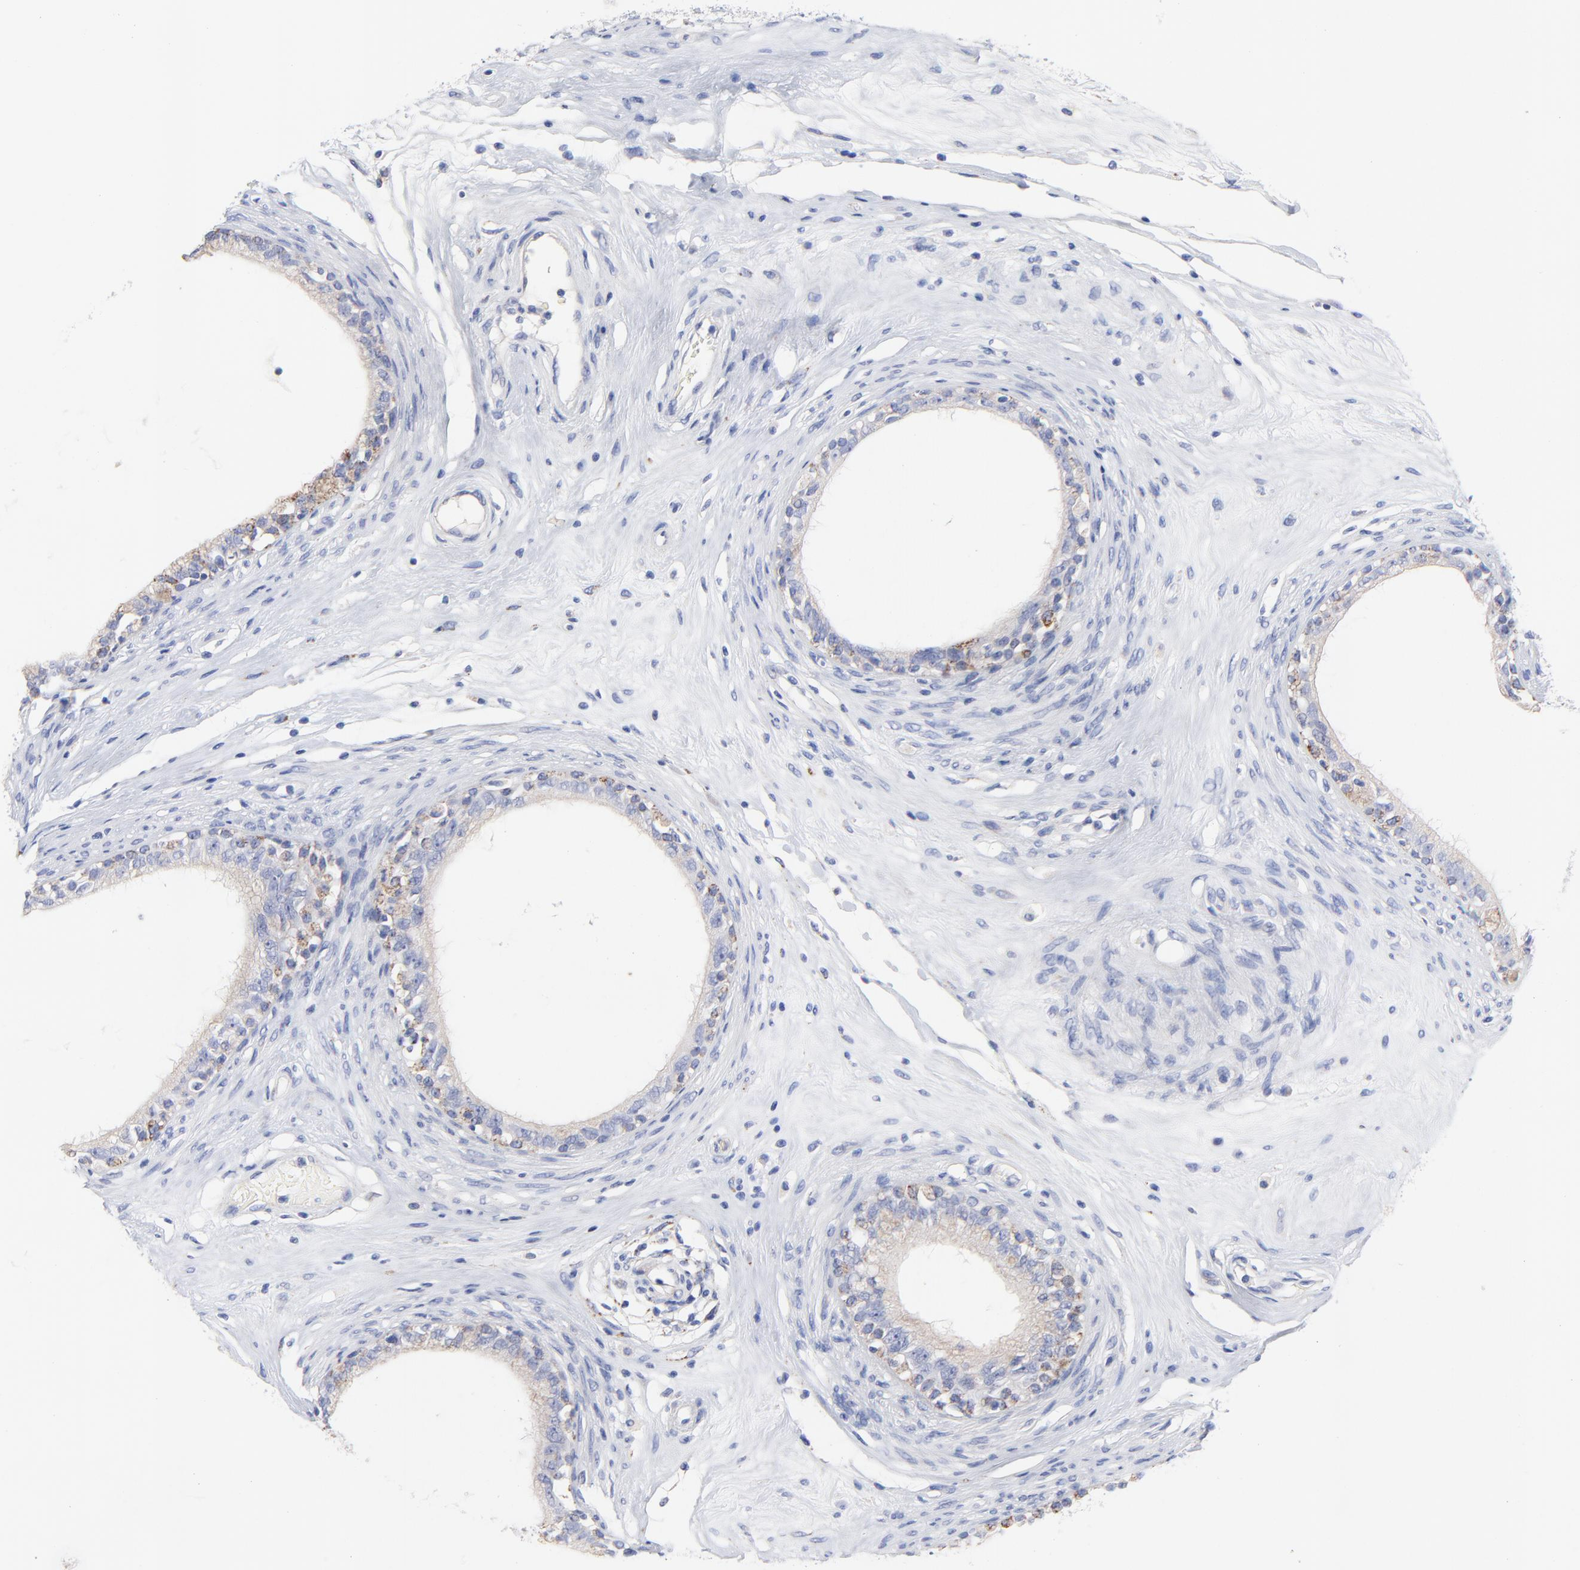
{"staining": {"intensity": "weak", "quantity": "<25%", "location": "cytoplasmic/membranous"}, "tissue": "epididymis", "cell_type": "Glandular cells", "image_type": "normal", "snomed": [{"axis": "morphology", "description": "Normal tissue, NOS"}, {"axis": "morphology", "description": "Inflammation, NOS"}, {"axis": "topography", "description": "Epididymis"}], "caption": "There is no significant expression in glandular cells of epididymis. (Brightfield microscopy of DAB immunohistochemistry (IHC) at high magnification).", "gene": "FBXO10", "patient": {"sex": "male", "age": 84}}